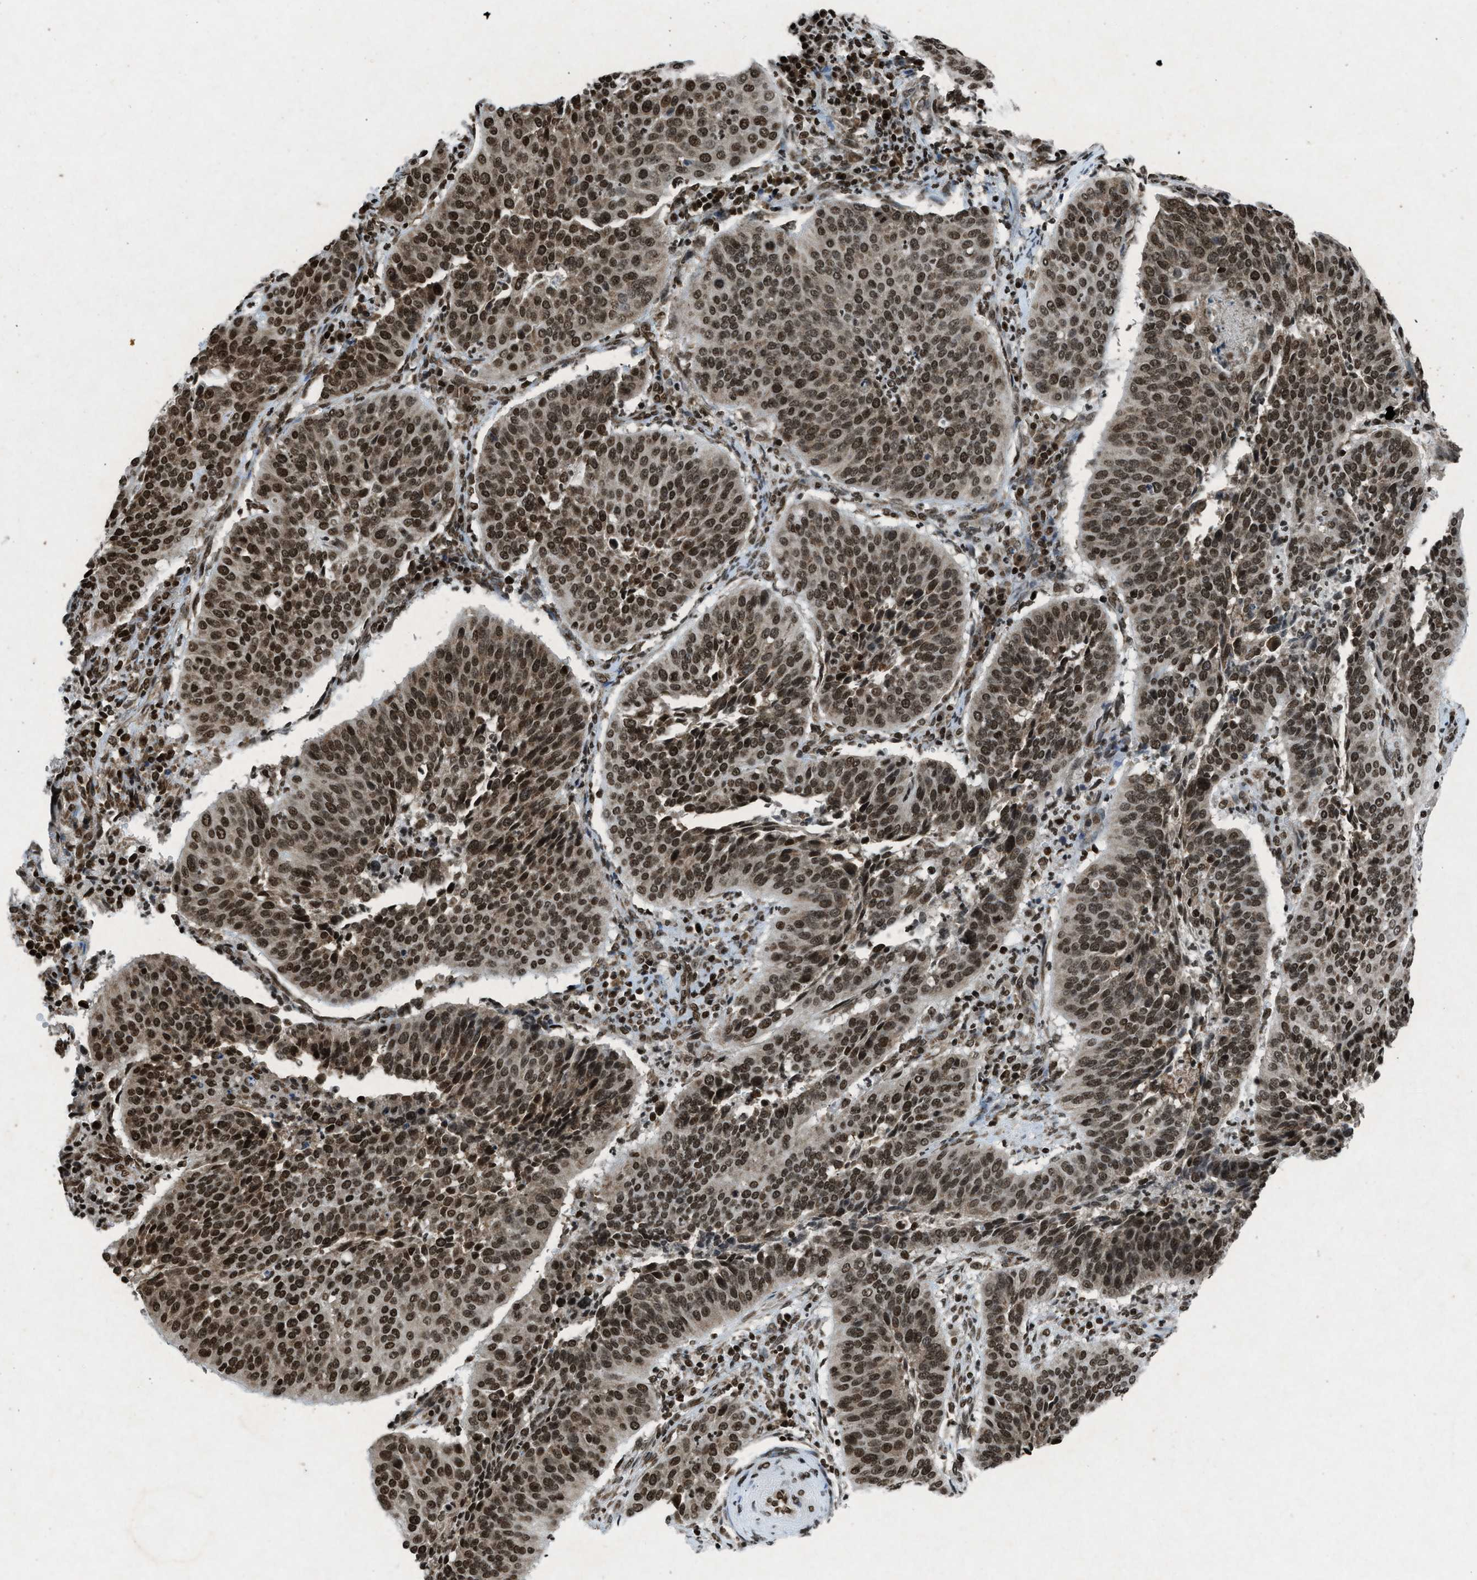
{"staining": {"intensity": "strong", "quantity": ">75%", "location": "nuclear"}, "tissue": "cervical cancer", "cell_type": "Tumor cells", "image_type": "cancer", "snomed": [{"axis": "morphology", "description": "Normal tissue, NOS"}, {"axis": "morphology", "description": "Squamous cell carcinoma, NOS"}, {"axis": "topography", "description": "Cervix"}], "caption": "Immunohistochemical staining of squamous cell carcinoma (cervical) displays strong nuclear protein positivity in approximately >75% of tumor cells.", "gene": "NXF1", "patient": {"sex": "female", "age": 39}}